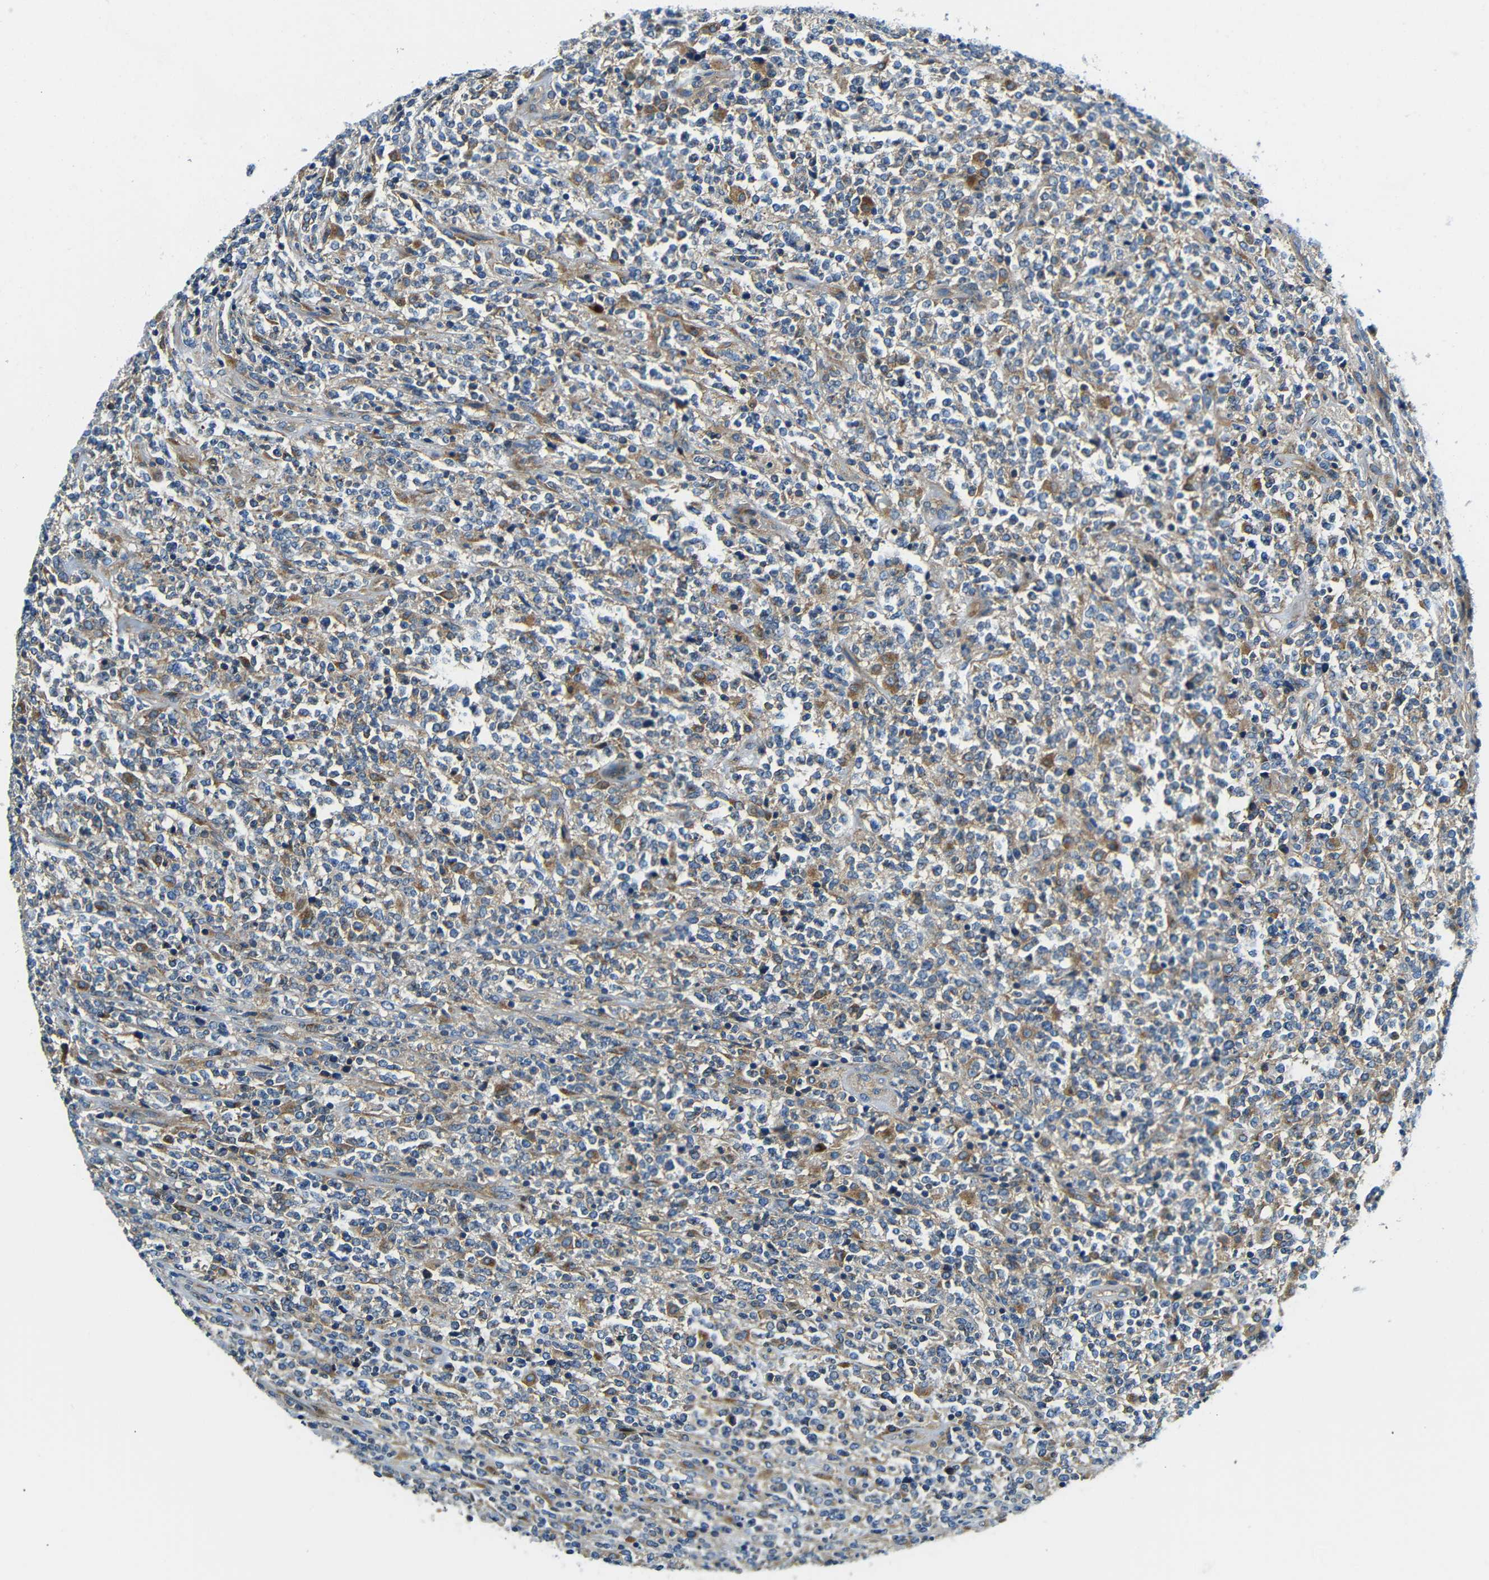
{"staining": {"intensity": "moderate", "quantity": "25%-75%", "location": "cytoplasmic/membranous"}, "tissue": "lymphoma", "cell_type": "Tumor cells", "image_type": "cancer", "snomed": [{"axis": "morphology", "description": "Malignant lymphoma, non-Hodgkin's type, High grade"}, {"axis": "topography", "description": "Soft tissue"}], "caption": "Immunohistochemical staining of high-grade malignant lymphoma, non-Hodgkin's type shows medium levels of moderate cytoplasmic/membranous protein staining in about 25%-75% of tumor cells.", "gene": "USO1", "patient": {"sex": "male", "age": 18}}